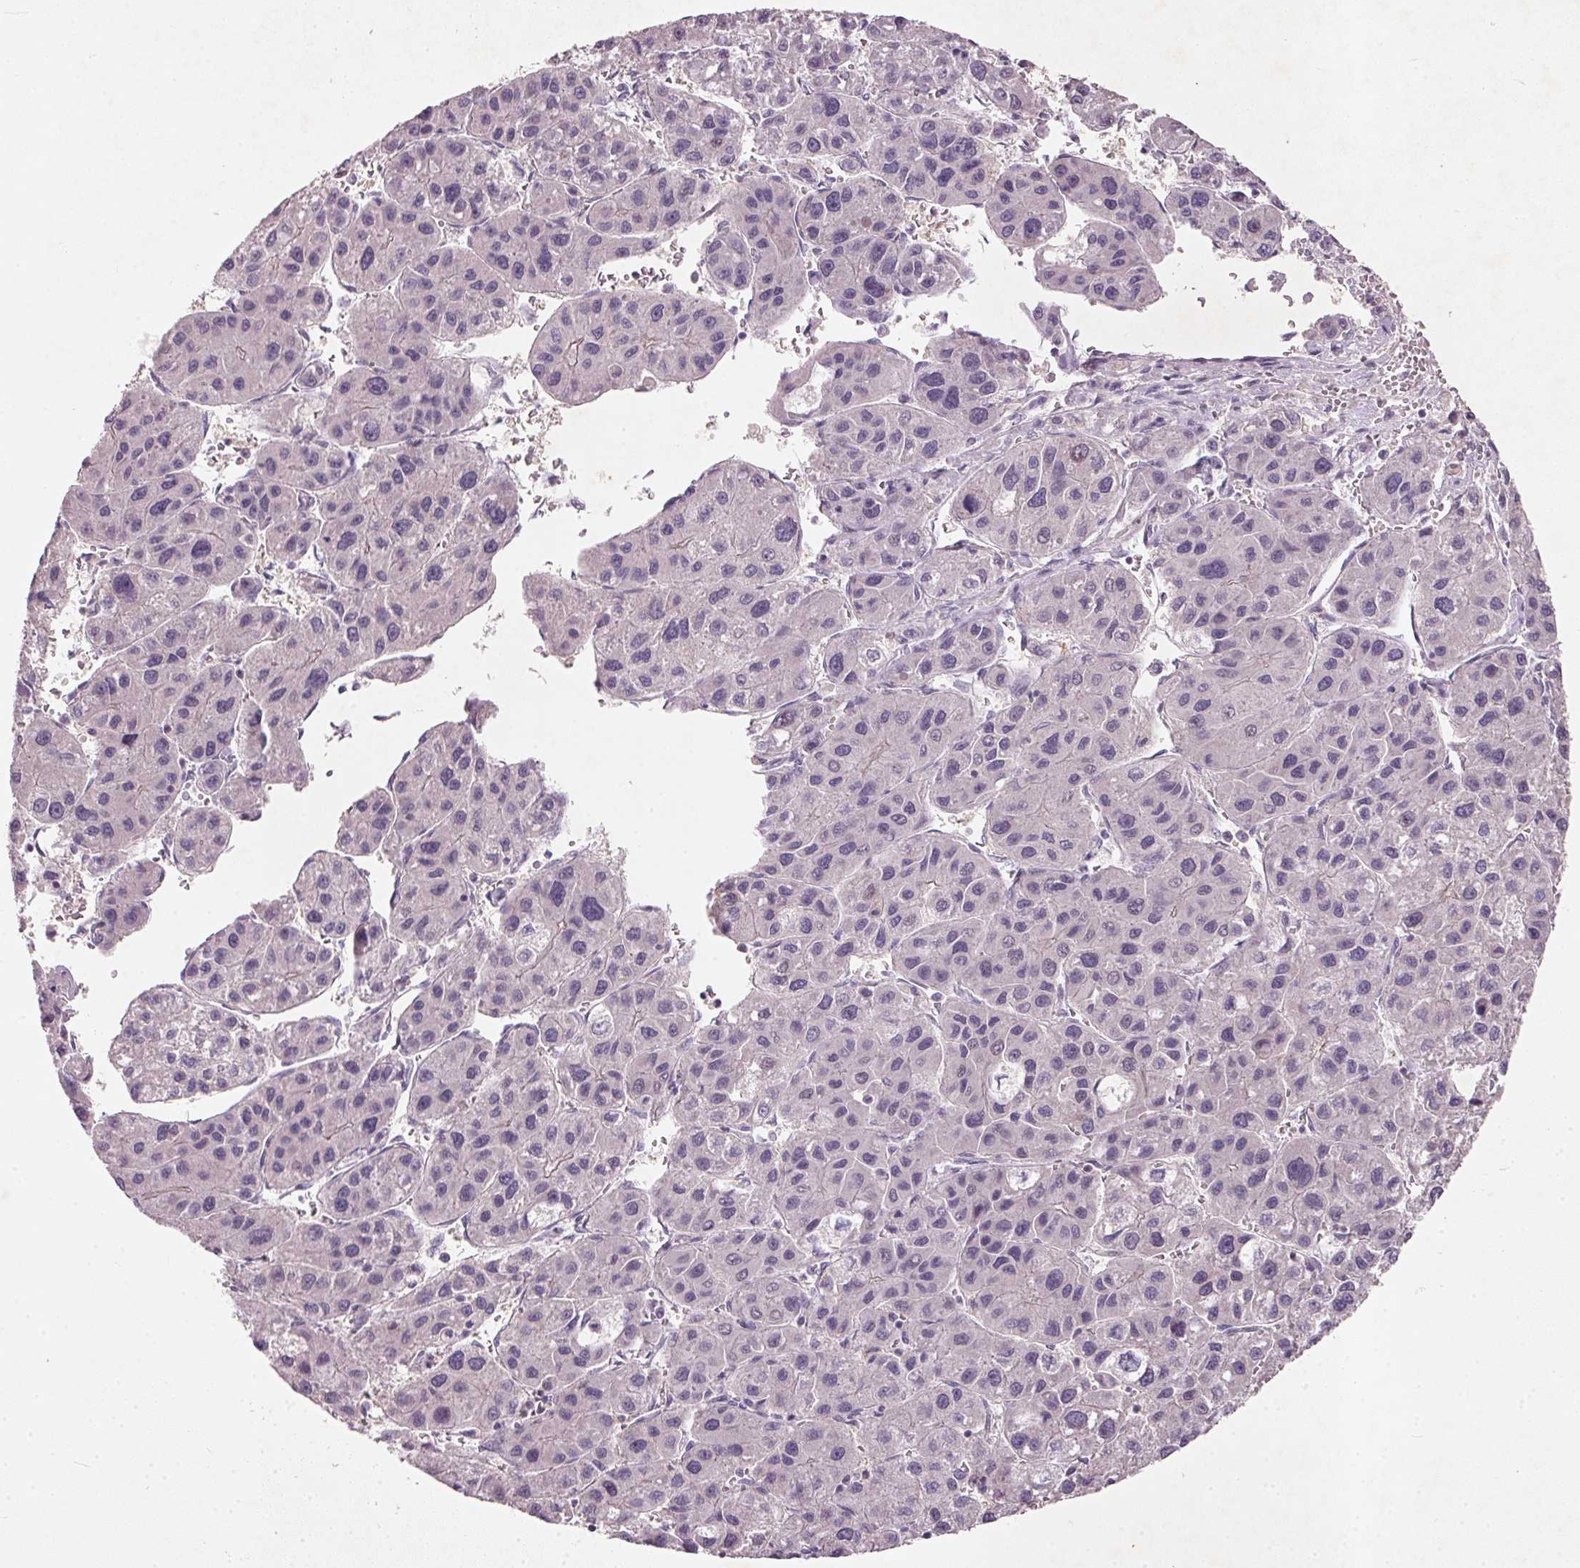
{"staining": {"intensity": "negative", "quantity": "none", "location": "none"}, "tissue": "liver cancer", "cell_type": "Tumor cells", "image_type": "cancer", "snomed": [{"axis": "morphology", "description": "Carcinoma, Hepatocellular, NOS"}, {"axis": "topography", "description": "Liver"}], "caption": "This photomicrograph is of liver cancer stained with immunohistochemistry to label a protein in brown with the nuclei are counter-stained blue. There is no expression in tumor cells.", "gene": "KCNK15", "patient": {"sex": "male", "age": 73}}